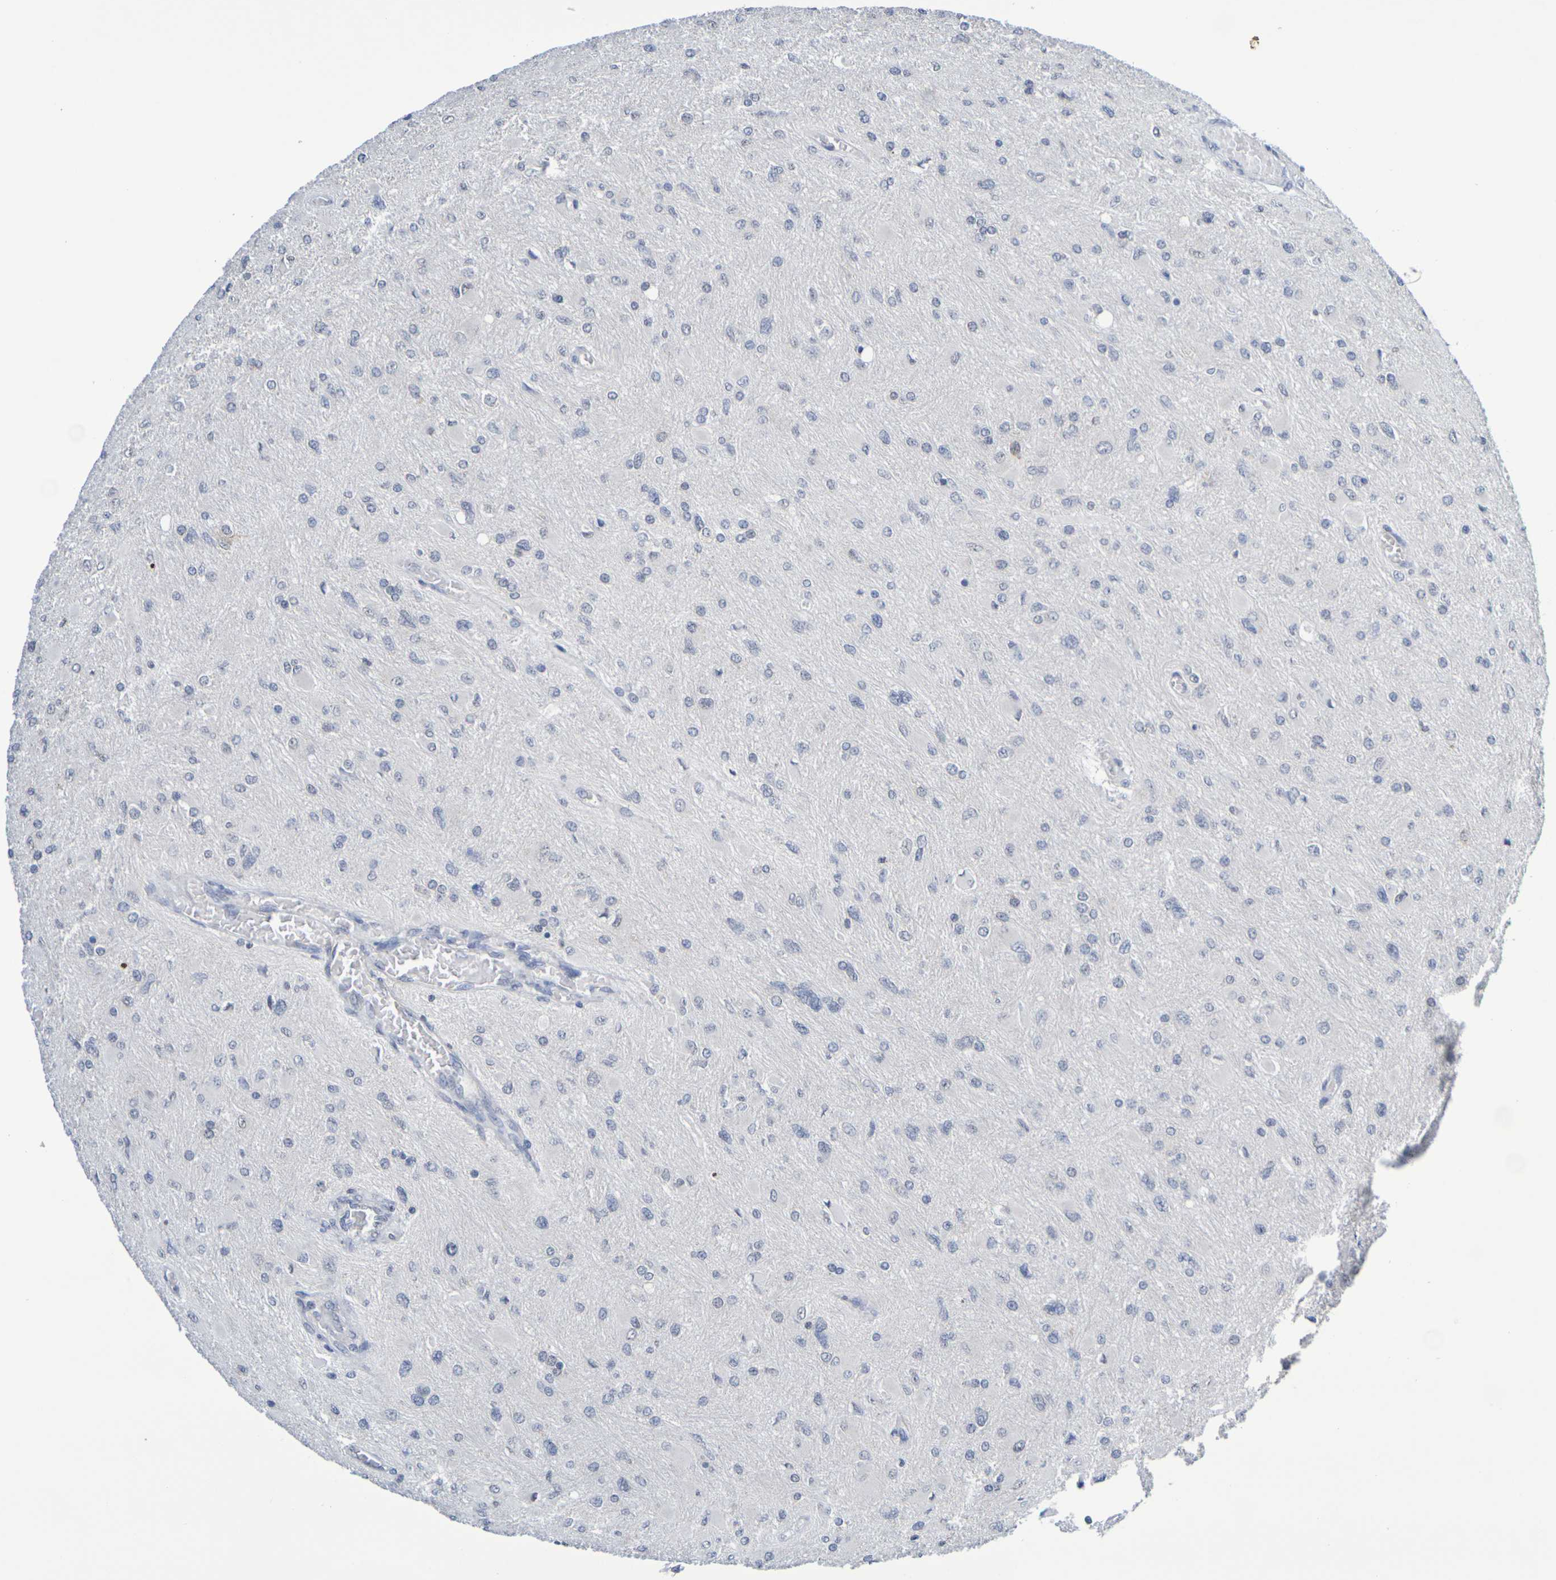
{"staining": {"intensity": "negative", "quantity": "none", "location": "none"}, "tissue": "glioma", "cell_type": "Tumor cells", "image_type": "cancer", "snomed": [{"axis": "morphology", "description": "Glioma, malignant, High grade"}, {"axis": "topography", "description": "Cerebral cortex"}], "caption": "Glioma stained for a protein using immunohistochemistry (IHC) reveals no staining tumor cells.", "gene": "CHRNB1", "patient": {"sex": "female", "age": 36}}